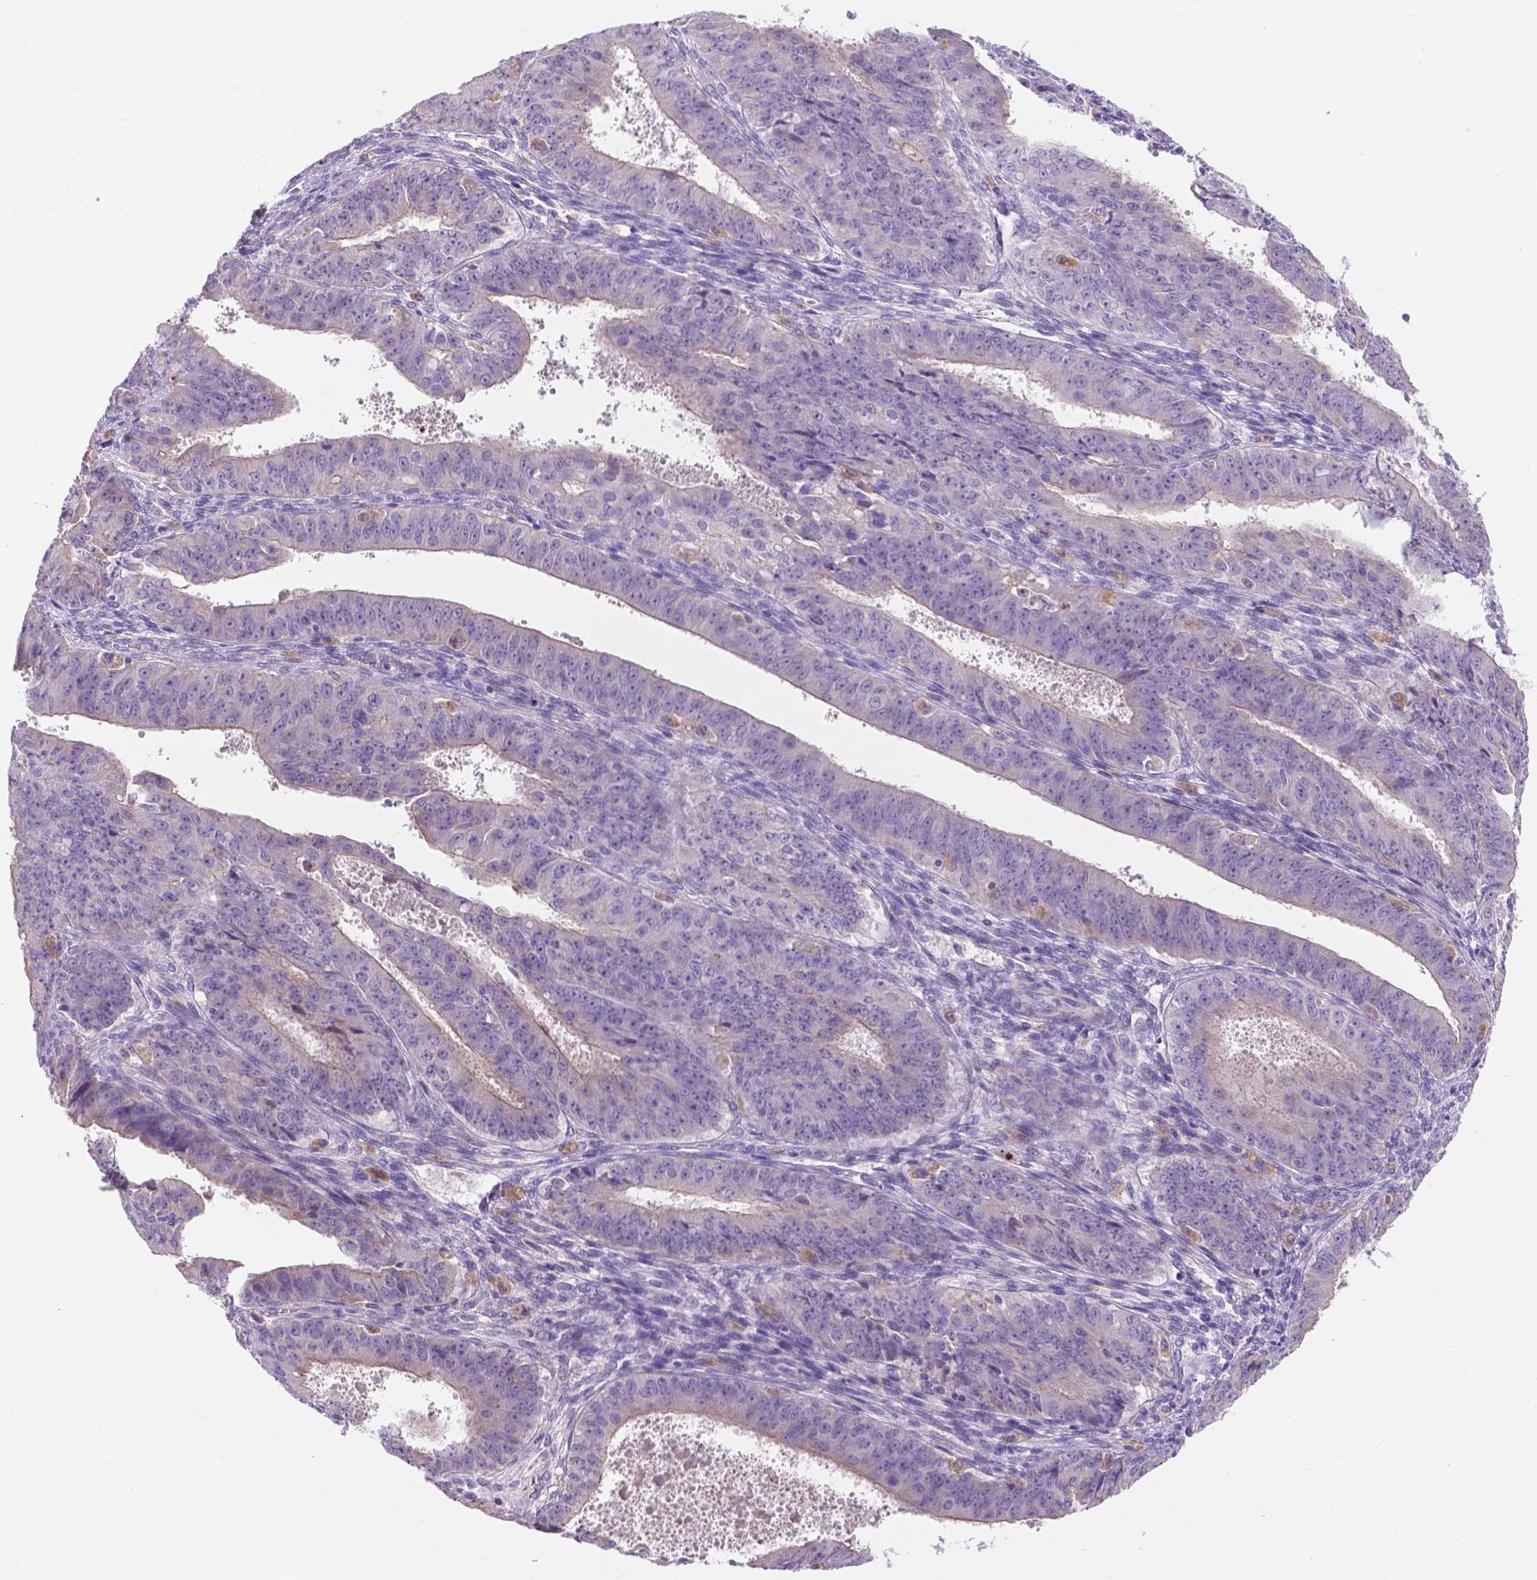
{"staining": {"intensity": "negative", "quantity": "none", "location": "none"}, "tissue": "ovarian cancer", "cell_type": "Tumor cells", "image_type": "cancer", "snomed": [{"axis": "morphology", "description": "Carcinoma, endometroid"}, {"axis": "topography", "description": "Ovary"}], "caption": "This is an IHC histopathology image of ovarian cancer. There is no positivity in tumor cells.", "gene": "CDH7", "patient": {"sex": "female", "age": 42}}